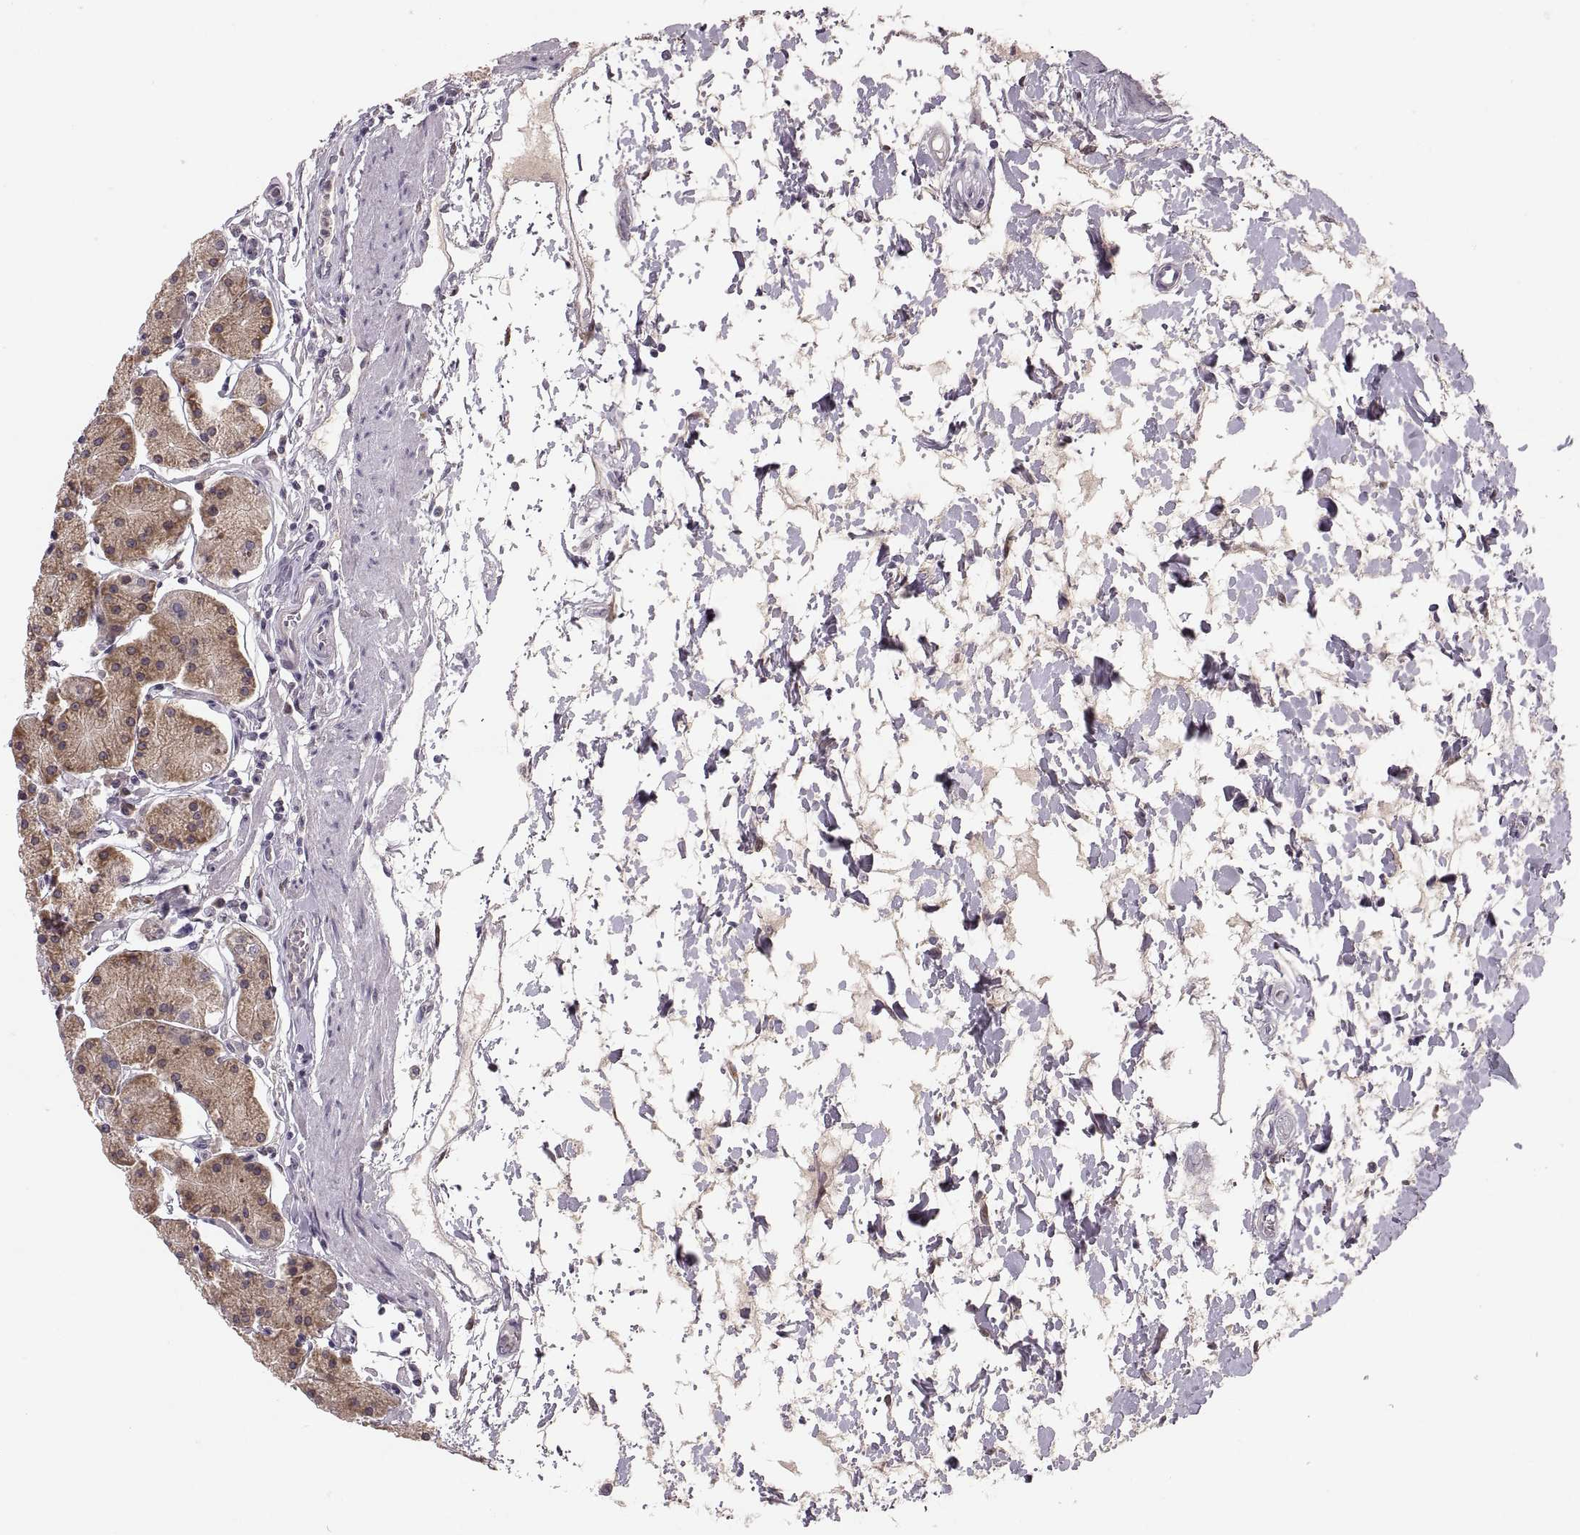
{"staining": {"intensity": "moderate", "quantity": "25%-75%", "location": "cytoplasmic/membranous"}, "tissue": "stomach", "cell_type": "Glandular cells", "image_type": "normal", "snomed": [{"axis": "morphology", "description": "Normal tissue, NOS"}, {"axis": "topography", "description": "Stomach"}], "caption": "Stomach stained for a protein (brown) reveals moderate cytoplasmic/membranous positive staining in approximately 25%-75% of glandular cells.", "gene": "ADH6", "patient": {"sex": "male", "age": 54}}